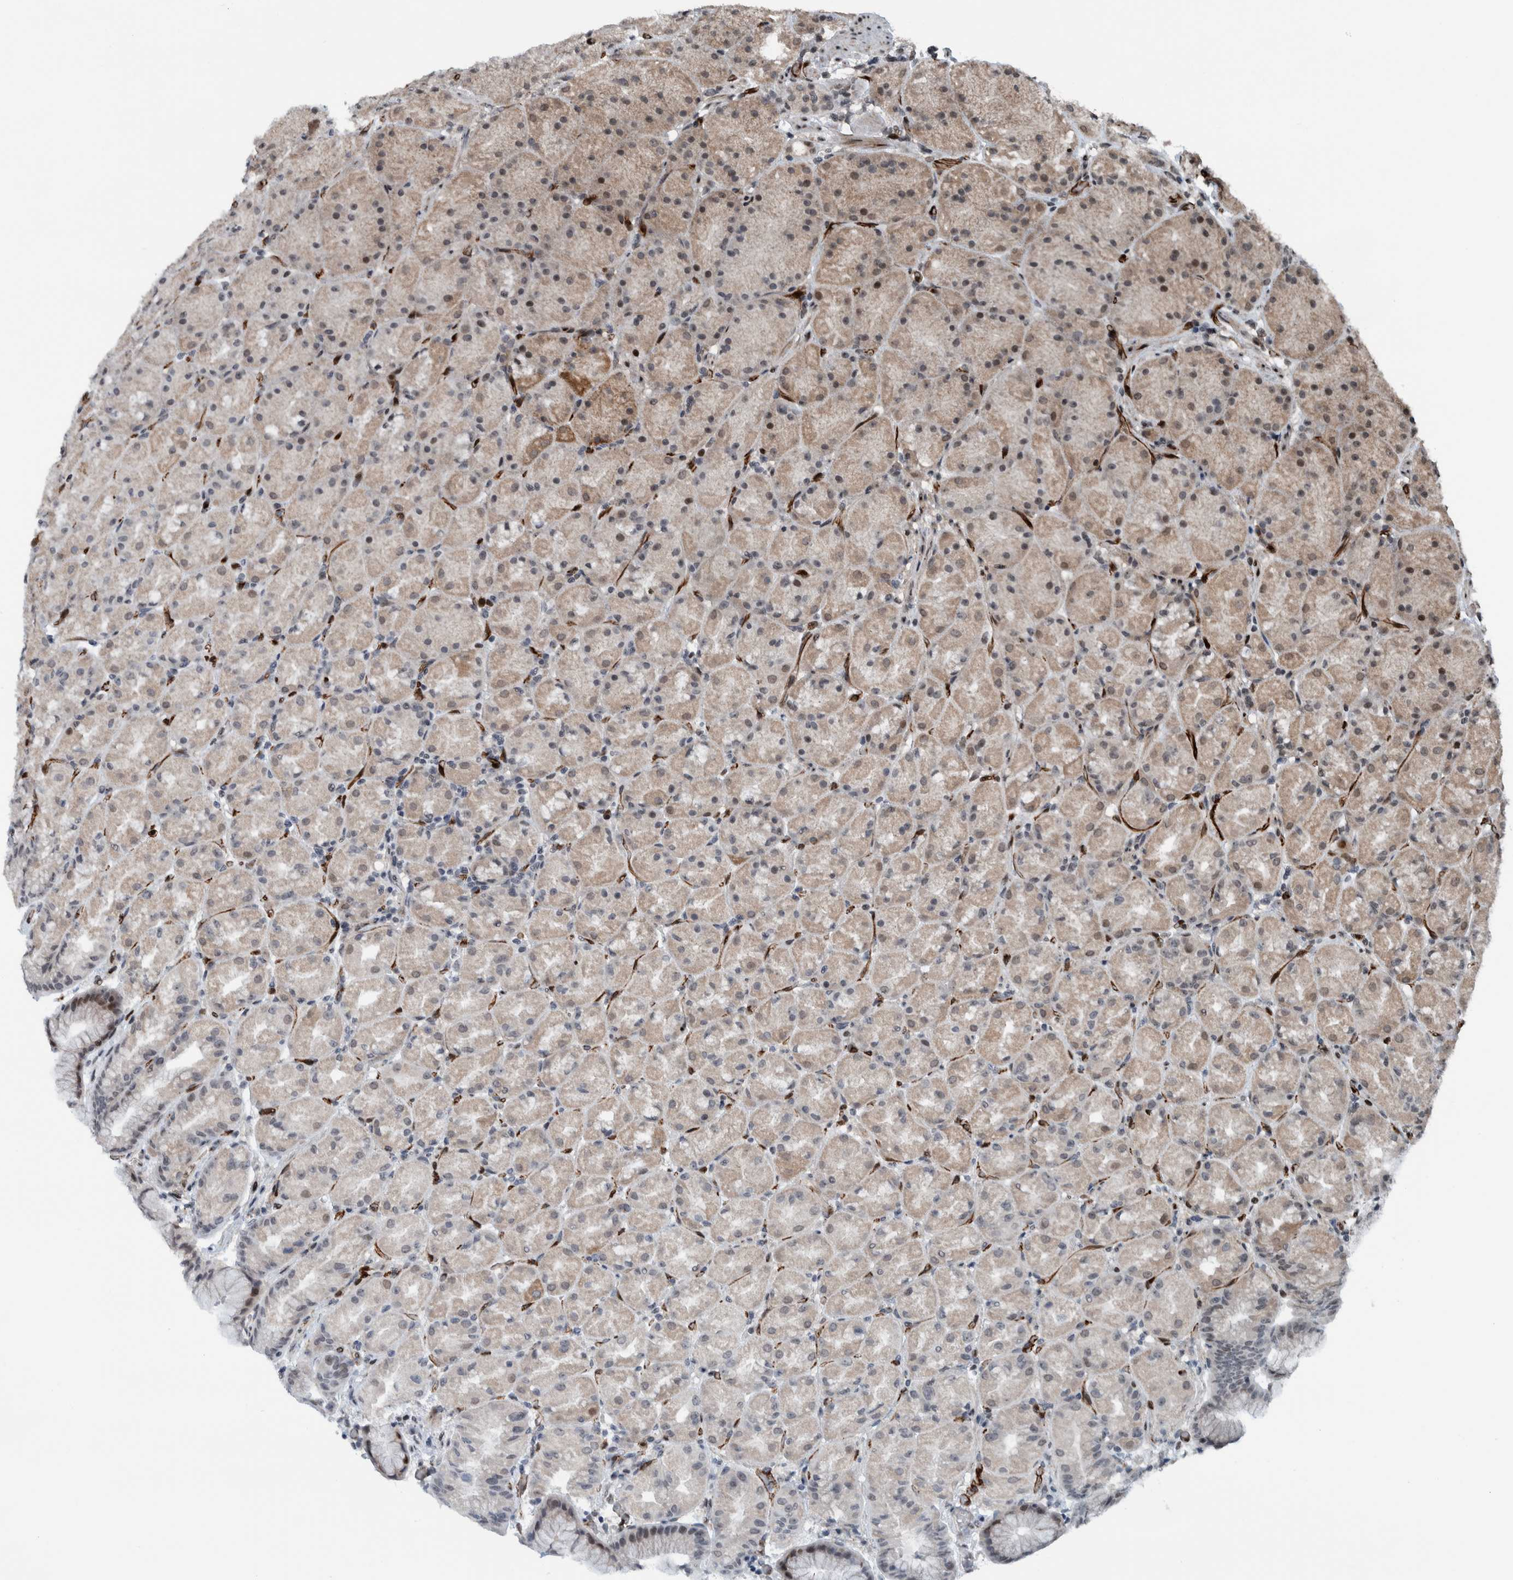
{"staining": {"intensity": "moderate", "quantity": "25%-75%", "location": "cytoplasmic/membranous,nuclear"}, "tissue": "stomach", "cell_type": "Glandular cells", "image_type": "normal", "snomed": [{"axis": "morphology", "description": "Normal tissue, NOS"}, {"axis": "topography", "description": "Stomach, upper"}, {"axis": "topography", "description": "Stomach"}], "caption": "Immunohistochemical staining of benign stomach demonstrates moderate cytoplasmic/membranous,nuclear protein positivity in approximately 25%-75% of glandular cells.", "gene": "ZNF366", "patient": {"sex": "male", "age": 48}}